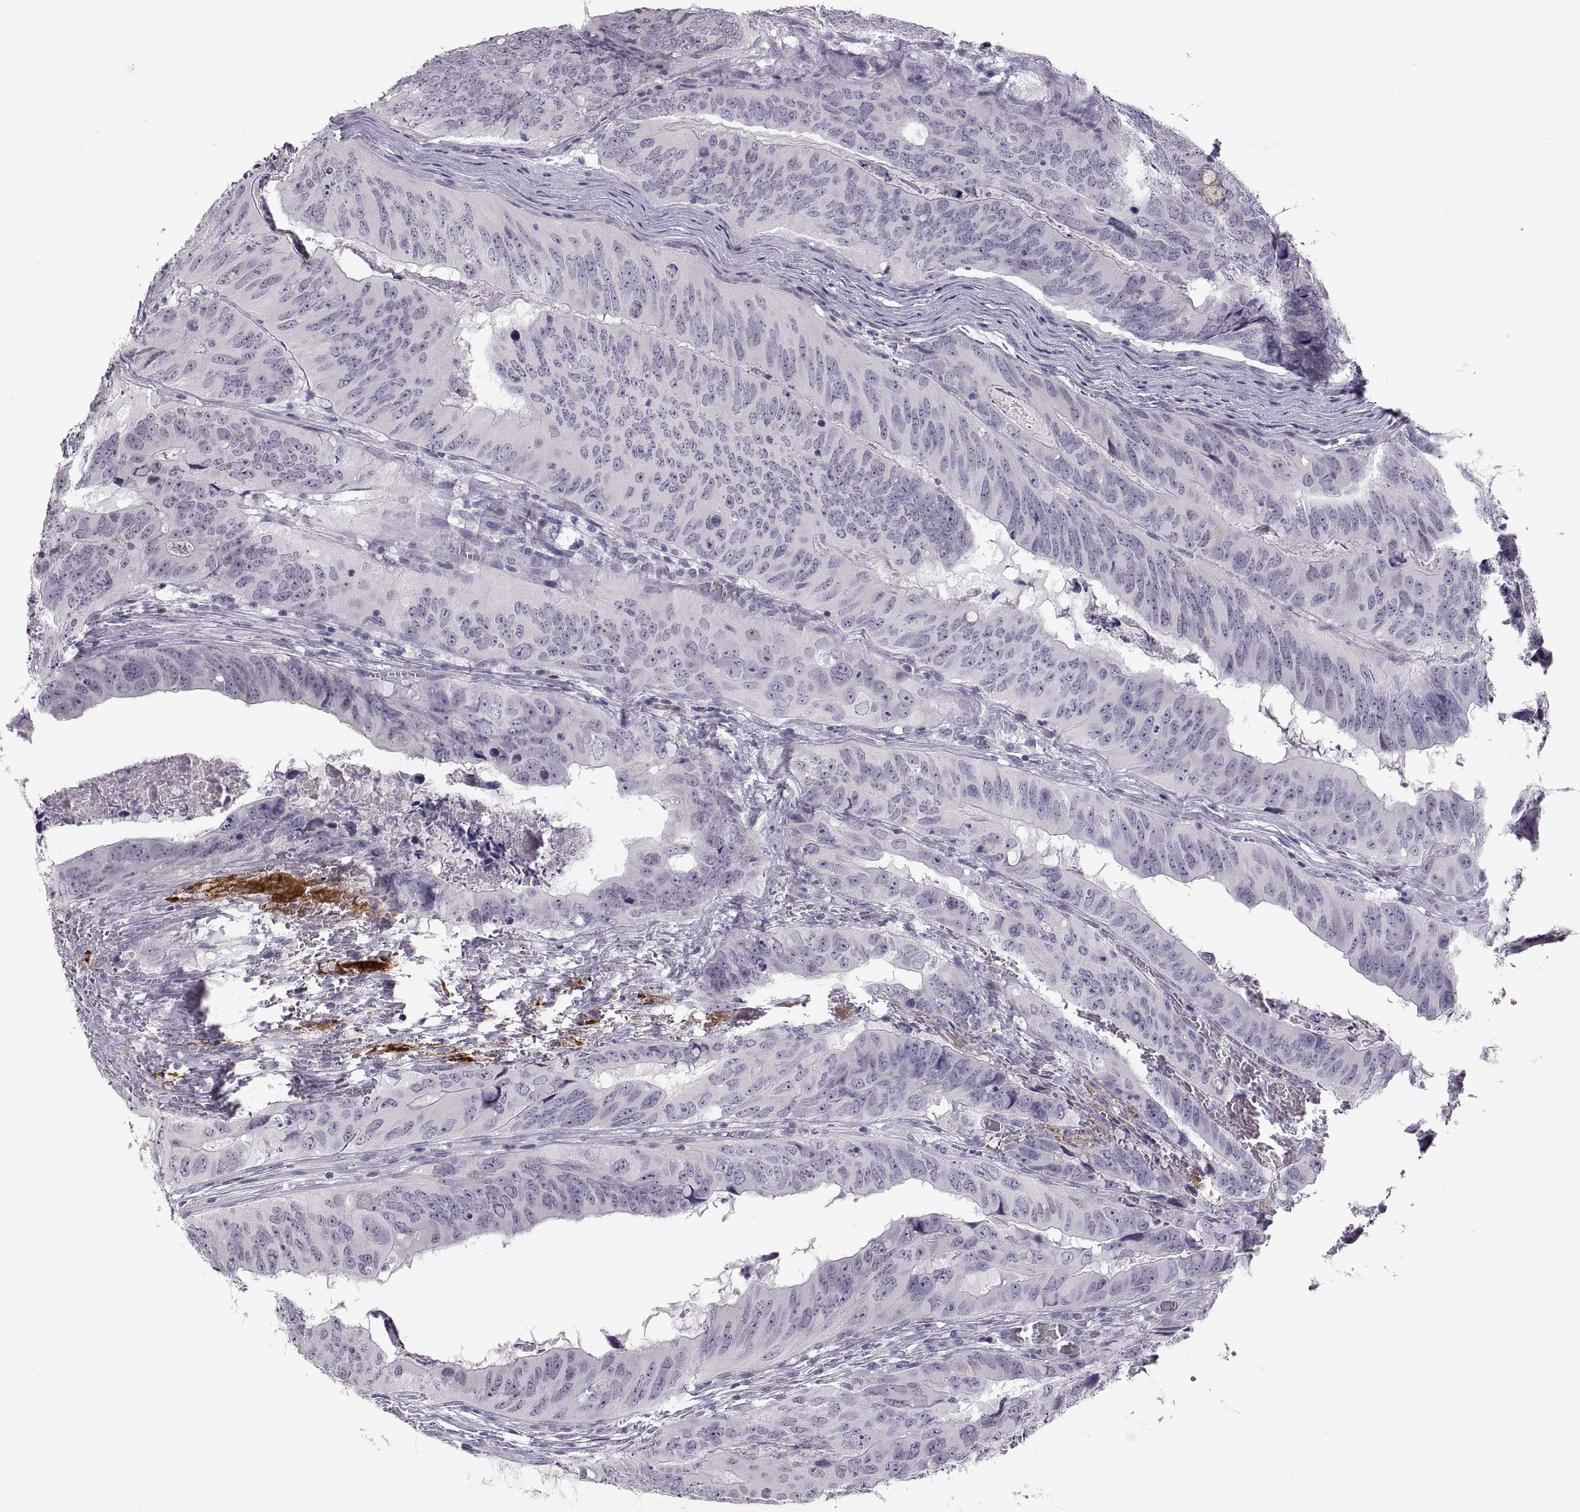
{"staining": {"intensity": "negative", "quantity": "none", "location": "none"}, "tissue": "colorectal cancer", "cell_type": "Tumor cells", "image_type": "cancer", "snomed": [{"axis": "morphology", "description": "Adenocarcinoma, NOS"}, {"axis": "topography", "description": "Colon"}], "caption": "Photomicrograph shows no significant protein expression in tumor cells of adenocarcinoma (colorectal).", "gene": "MAGEB18", "patient": {"sex": "male", "age": 79}}